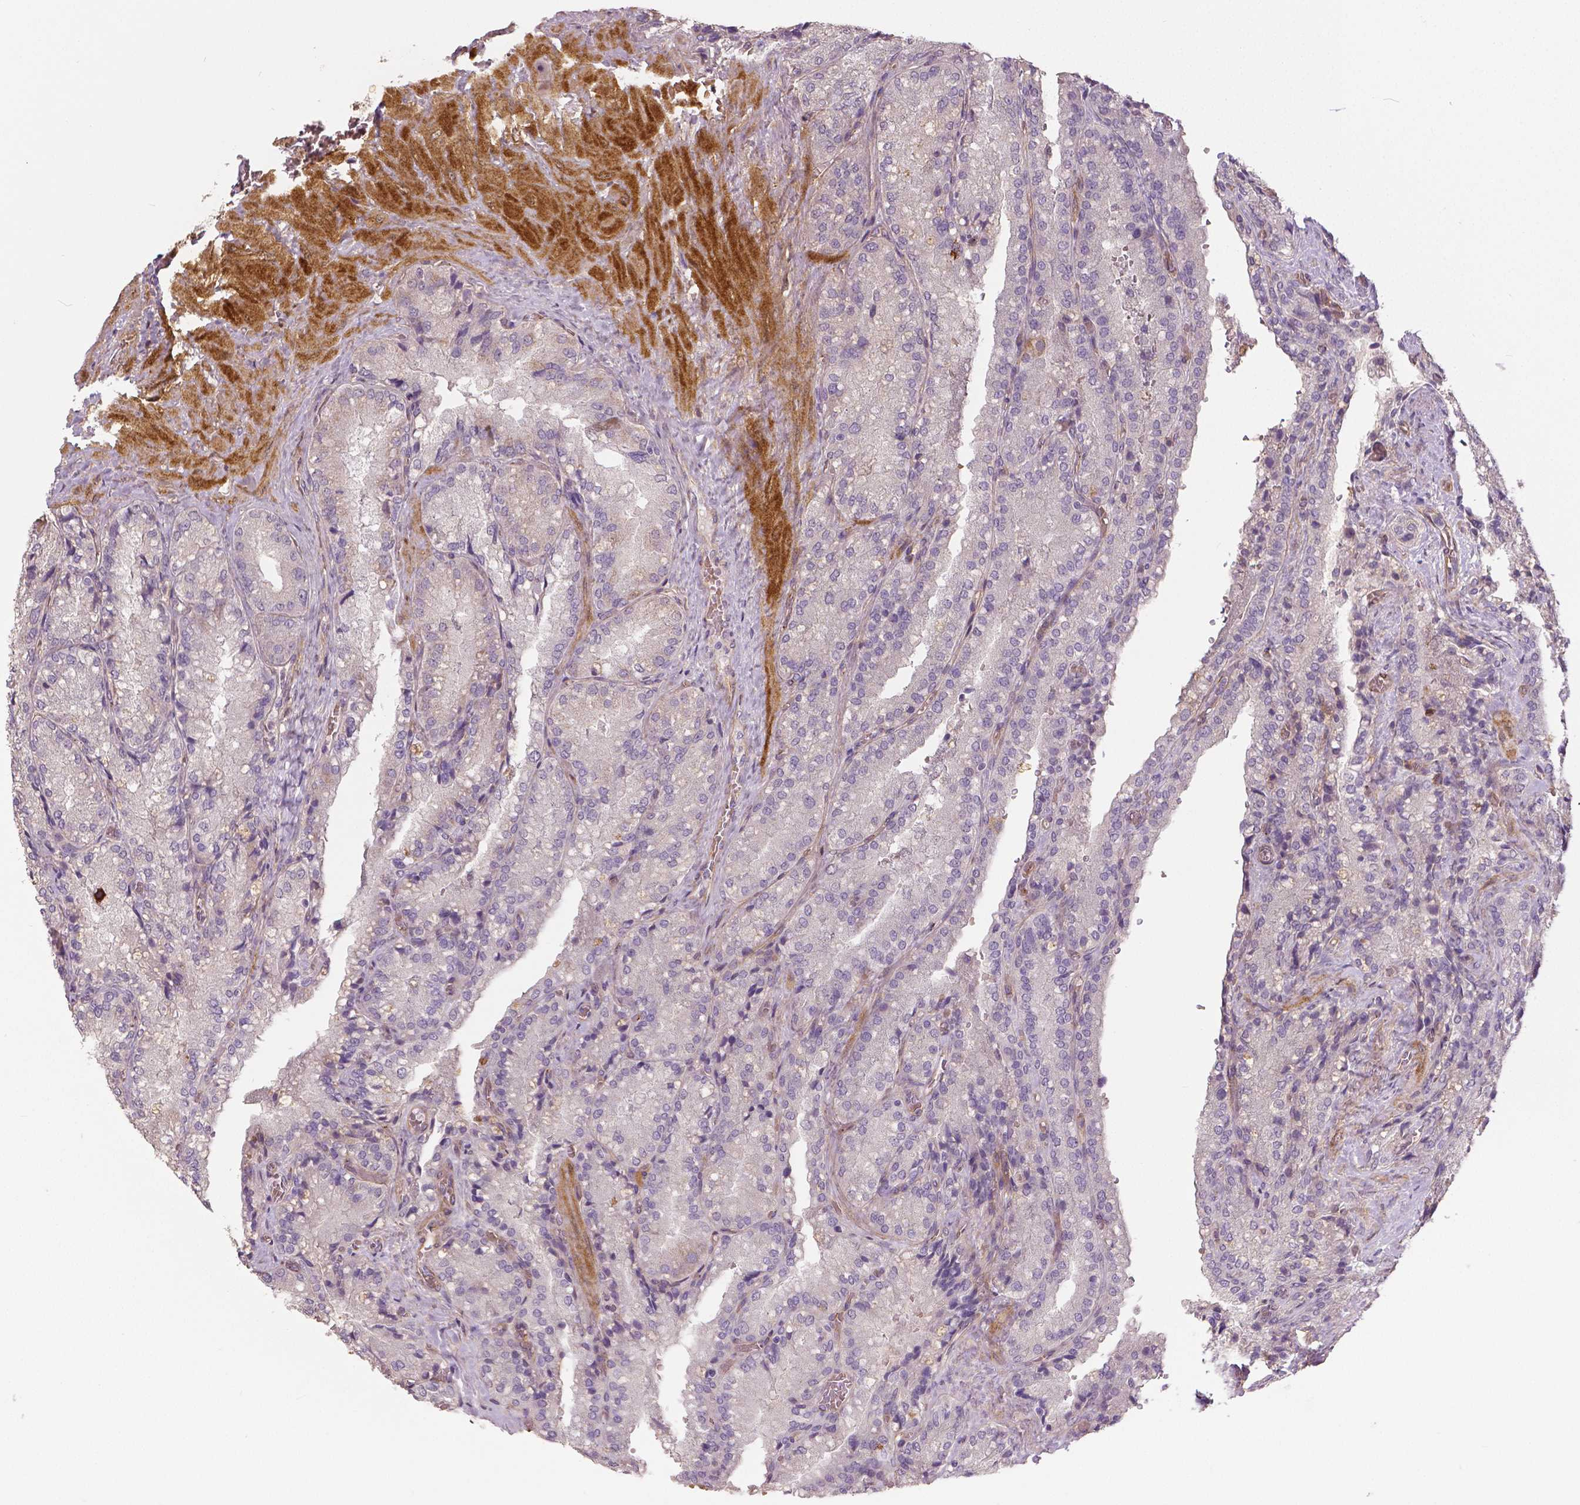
{"staining": {"intensity": "moderate", "quantity": "<25%", "location": "cytoplasmic/membranous"}, "tissue": "seminal vesicle", "cell_type": "Glandular cells", "image_type": "normal", "snomed": [{"axis": "morphology", "description": "Normal tissue, NOS"}, {"axis": "topography", "description": "Seminal veicle"}], "caption": "A brown stain shows moderate cytoplasmic/membranous staining of a protein in glandular cells of benign human seminal vesicle. The staining was performed using DAB (3,3'-diaminobenzidine) to visualize the protein expression in brown, while the nuclei were stained in blue with hematoxylin (Magnification: 20x).", "gene": "FLT1", "patient": {"sex": "male", "age": 57}}